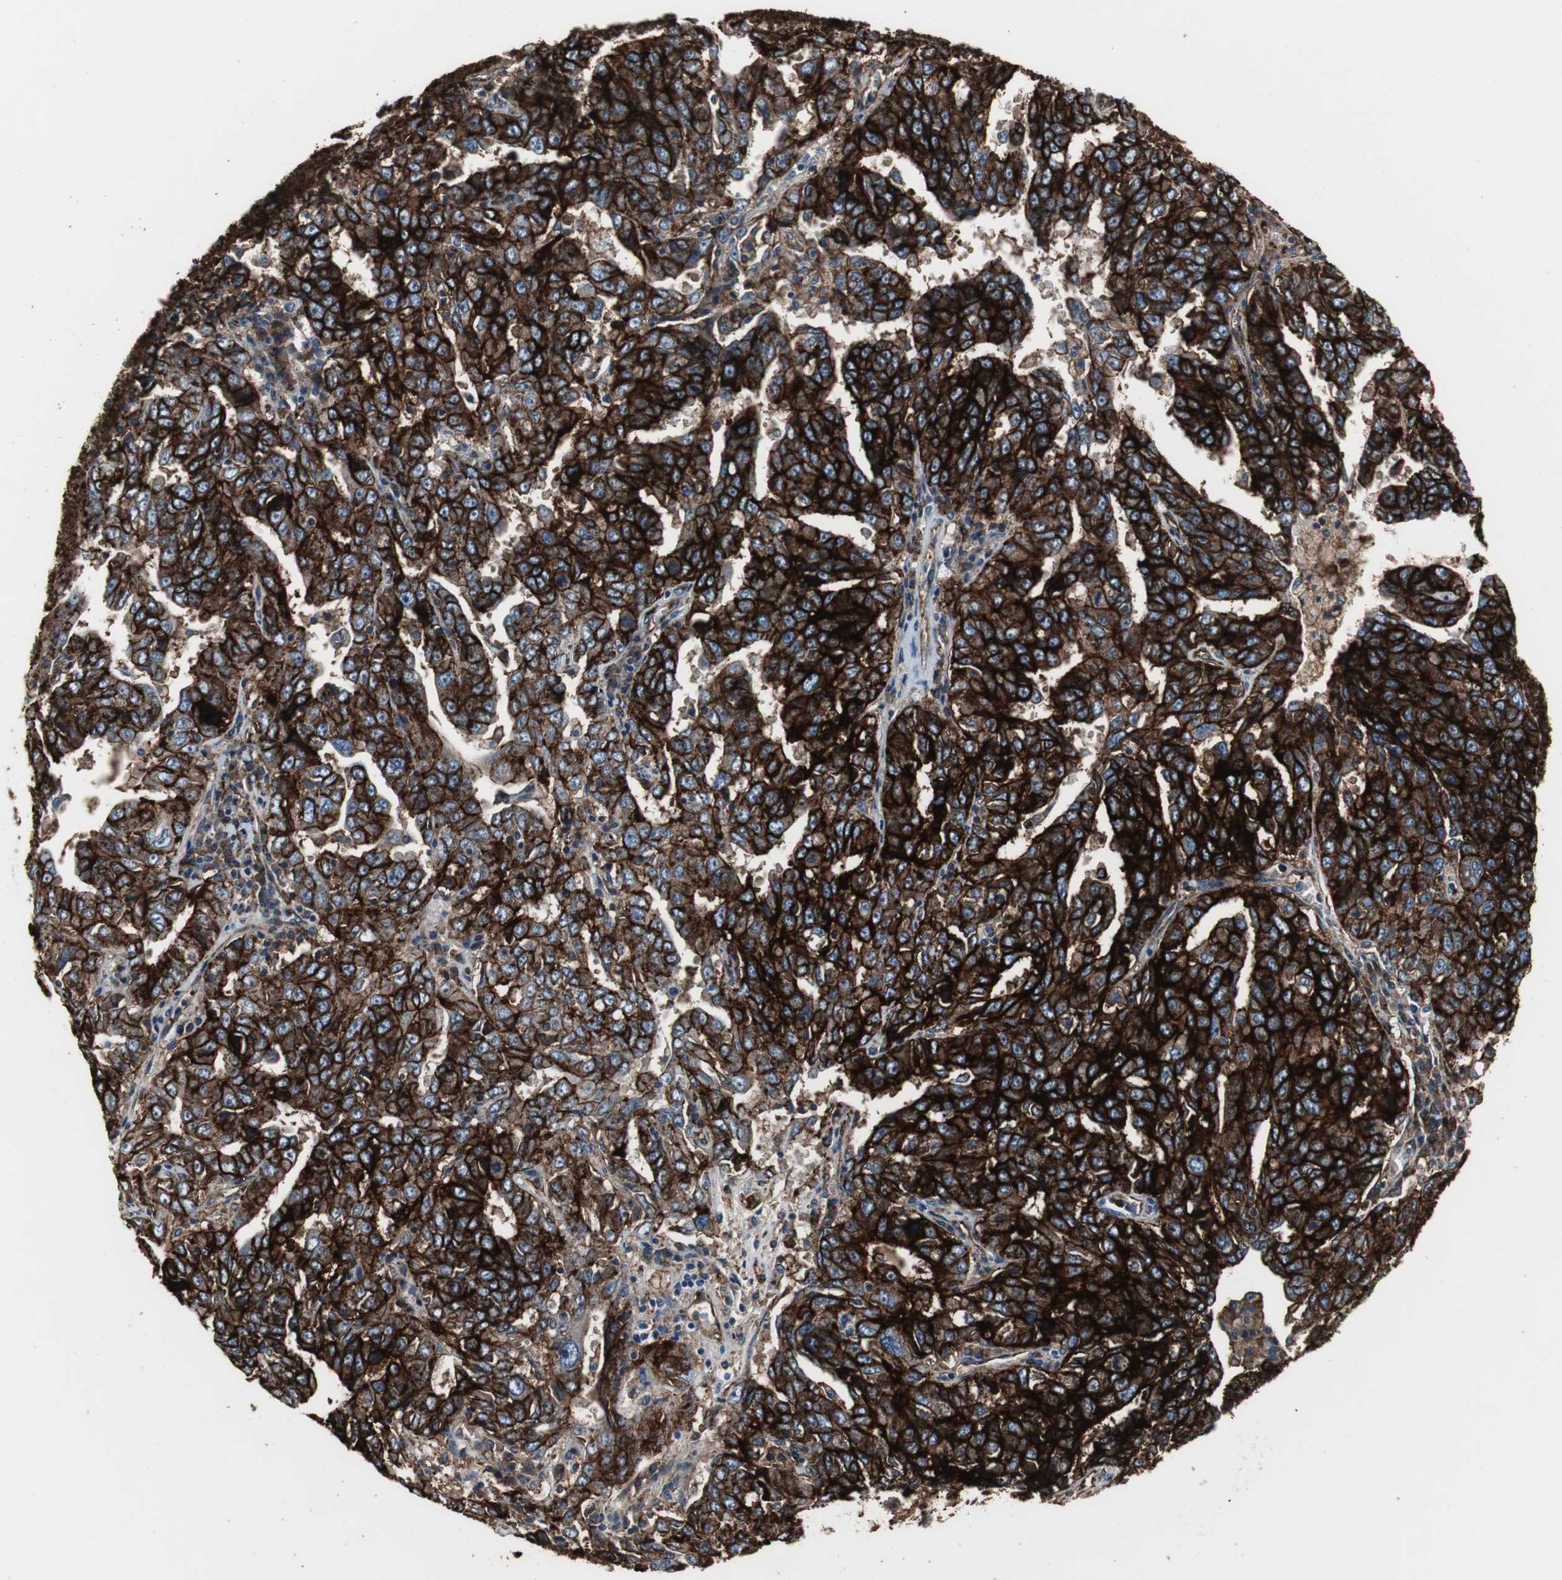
{"staining": {"intensity": "strong", "quantity": ">75%", "location": "cytoplasmic/membranous"}, "tissue": "ovarian cancer", "cell_type": "Tumor cells", "image_type": "cancer", "snomed": [{"axis": "morphology", "description": "Carcinoma, endometroid"}, {"axis": "topography", "description": "Ovary"}], "caption": "Immunohistochemical staining of ovarian cancer (endometroid carcinoma) exhibits high levels of strong cytoplasmic/membranous positivity in approximately >75% of tumor cells. (IHC, brightfield microscopy, high magnification).", "gene": "F11R", "patient": {"sex": "female", "age": 62}}